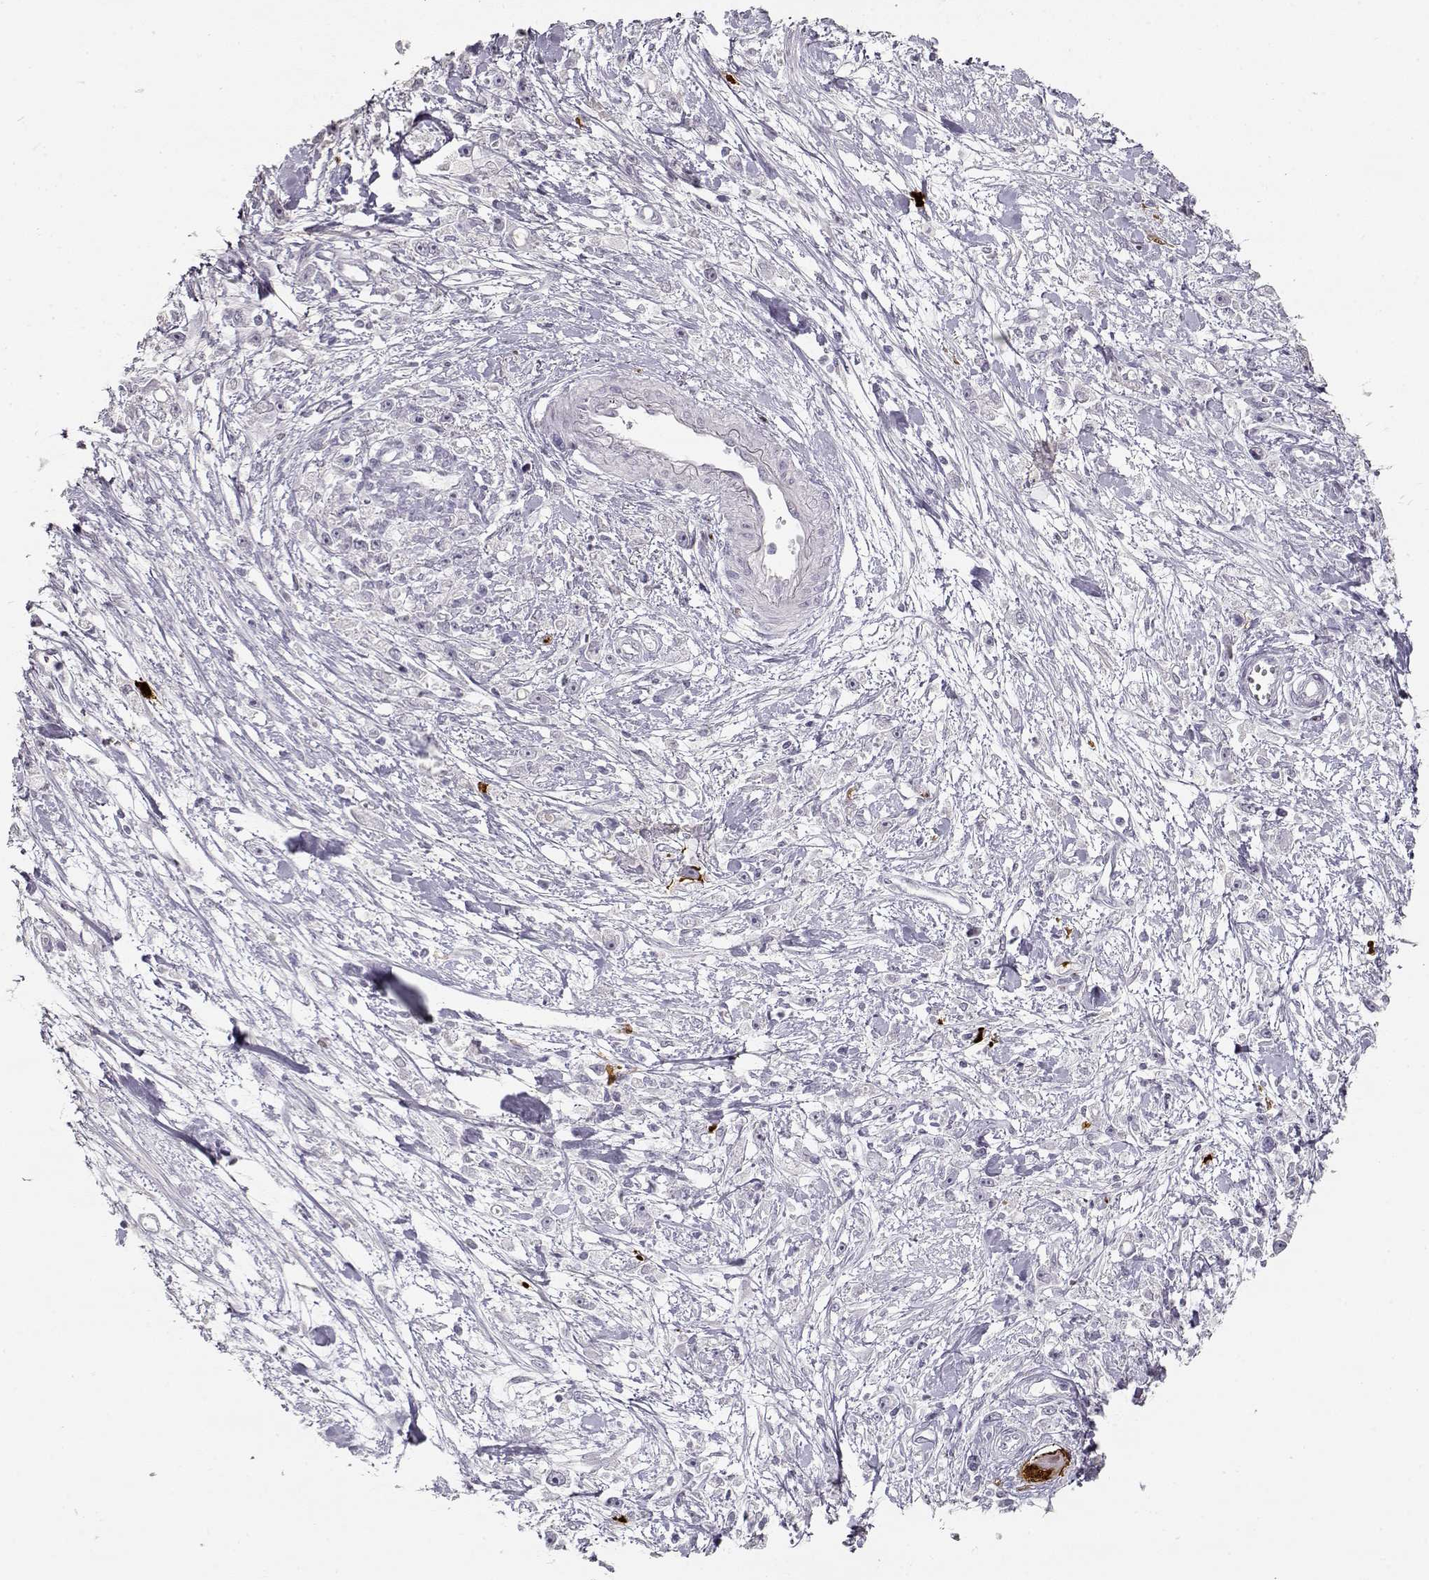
{"staining": {"intensity": "negative", "quantity": "none", "location": "none"}, "tissue": "stomach cancer", "cell_type": "Tumor cells", "image_type": "cancer", "snomed": [{"axis": "morphology", "description": "Adenocarcinoma, NOS"}, {"axis": "topography", "description": "Stomach"}], "caption": "Human stomach cancer stained for a protein using immunohistochemistry demonstrates no expression in tumor cells.", "gene": "S100B", "patient": {"sex": "female", "age": 59}}